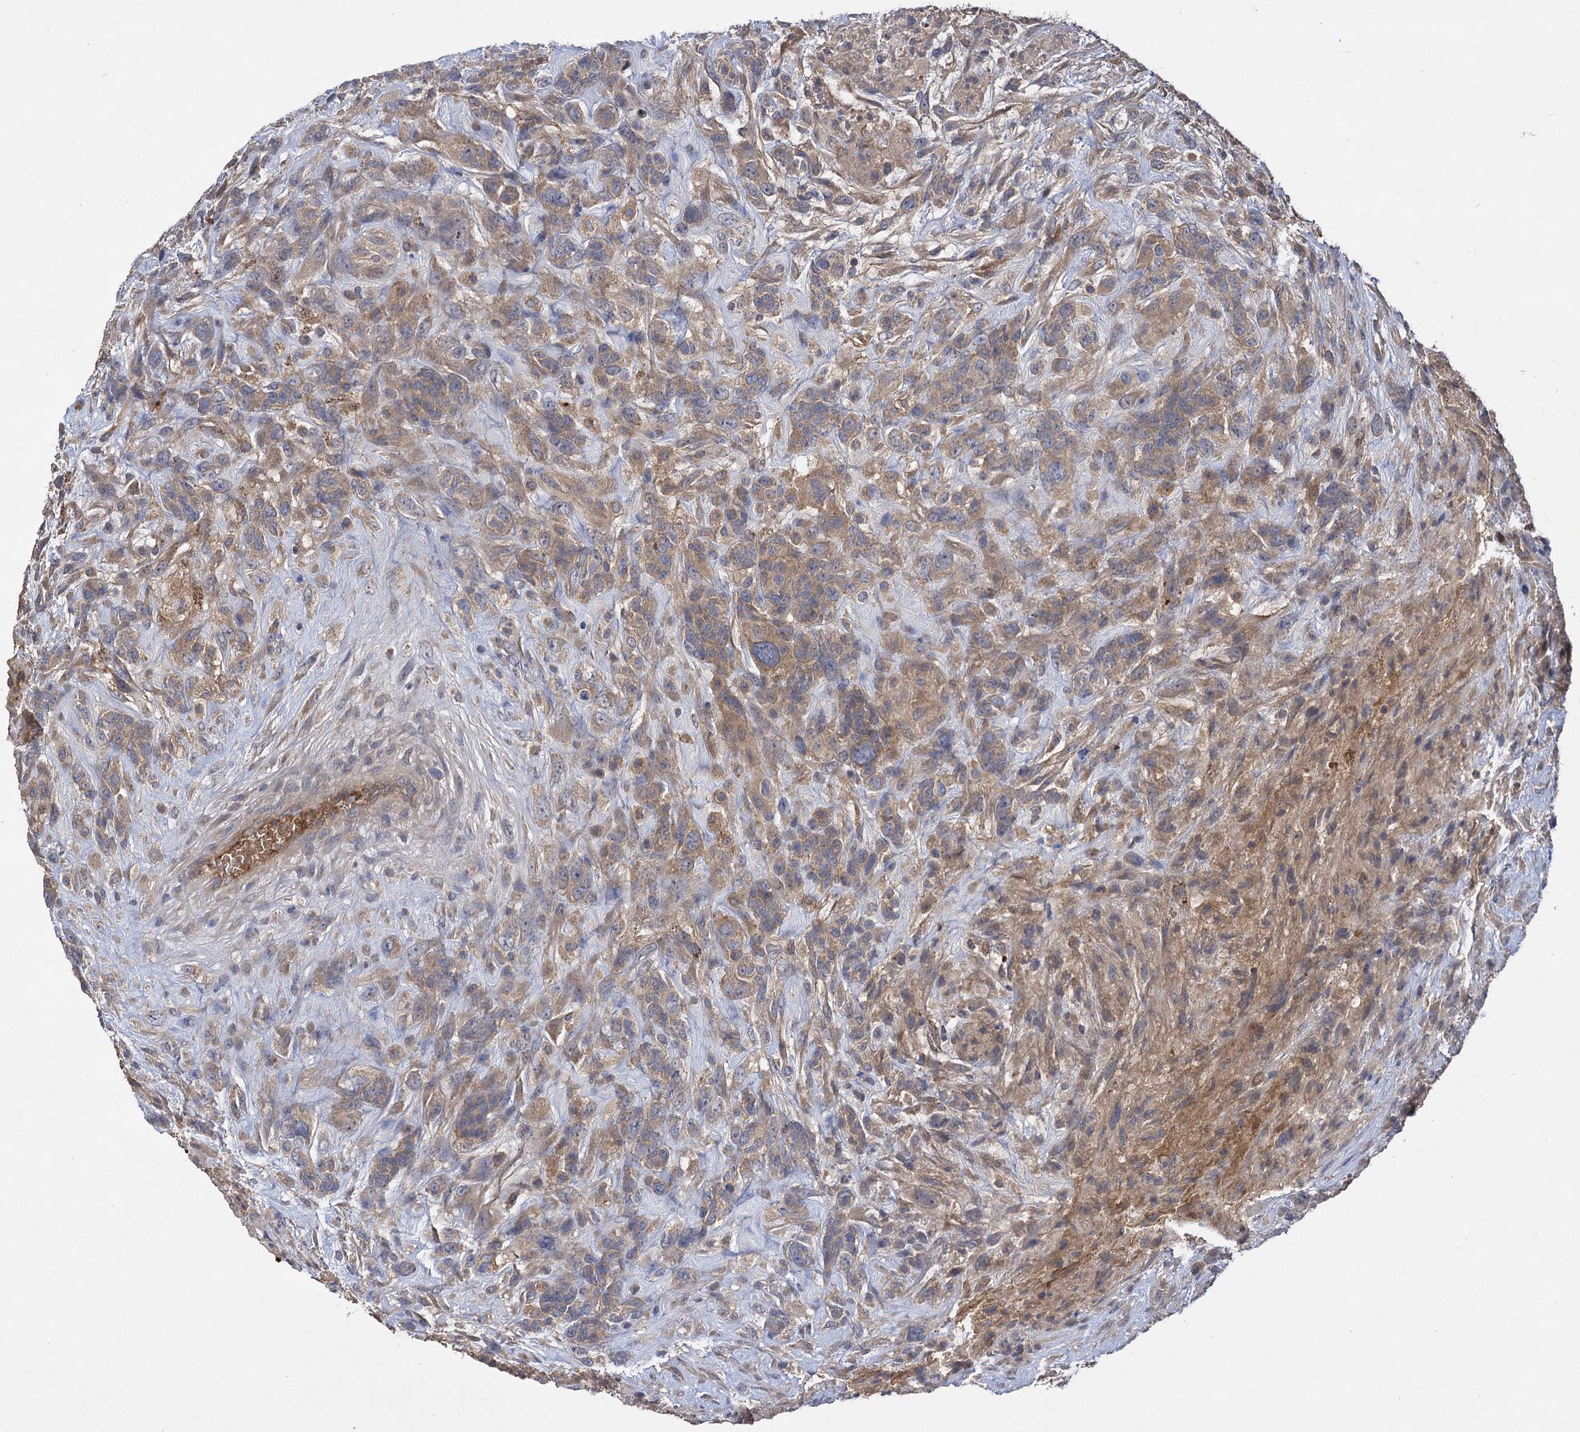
{"staining": {"intensity": "weak", "quantity": ">75%", "location": "cytoplasmic/membranous"}, "tissue": "glioma", "cell_type": "Tumor cells", "image_type": "cancer", "snomed": [{"axis": "morphology", "description": "Glioma, malignant, High grade"}, {"axis": "topography", "description": "Brain"}], "caption": "A photomicrograph showing weak cytoplasmic/membranous expression in about >75% of tumor cells in high-grade glioma (malignant), as visualized by brown immunohistochemical staining.", "gene": "USP50", "patient": {"sex": "male", "age": 61}}